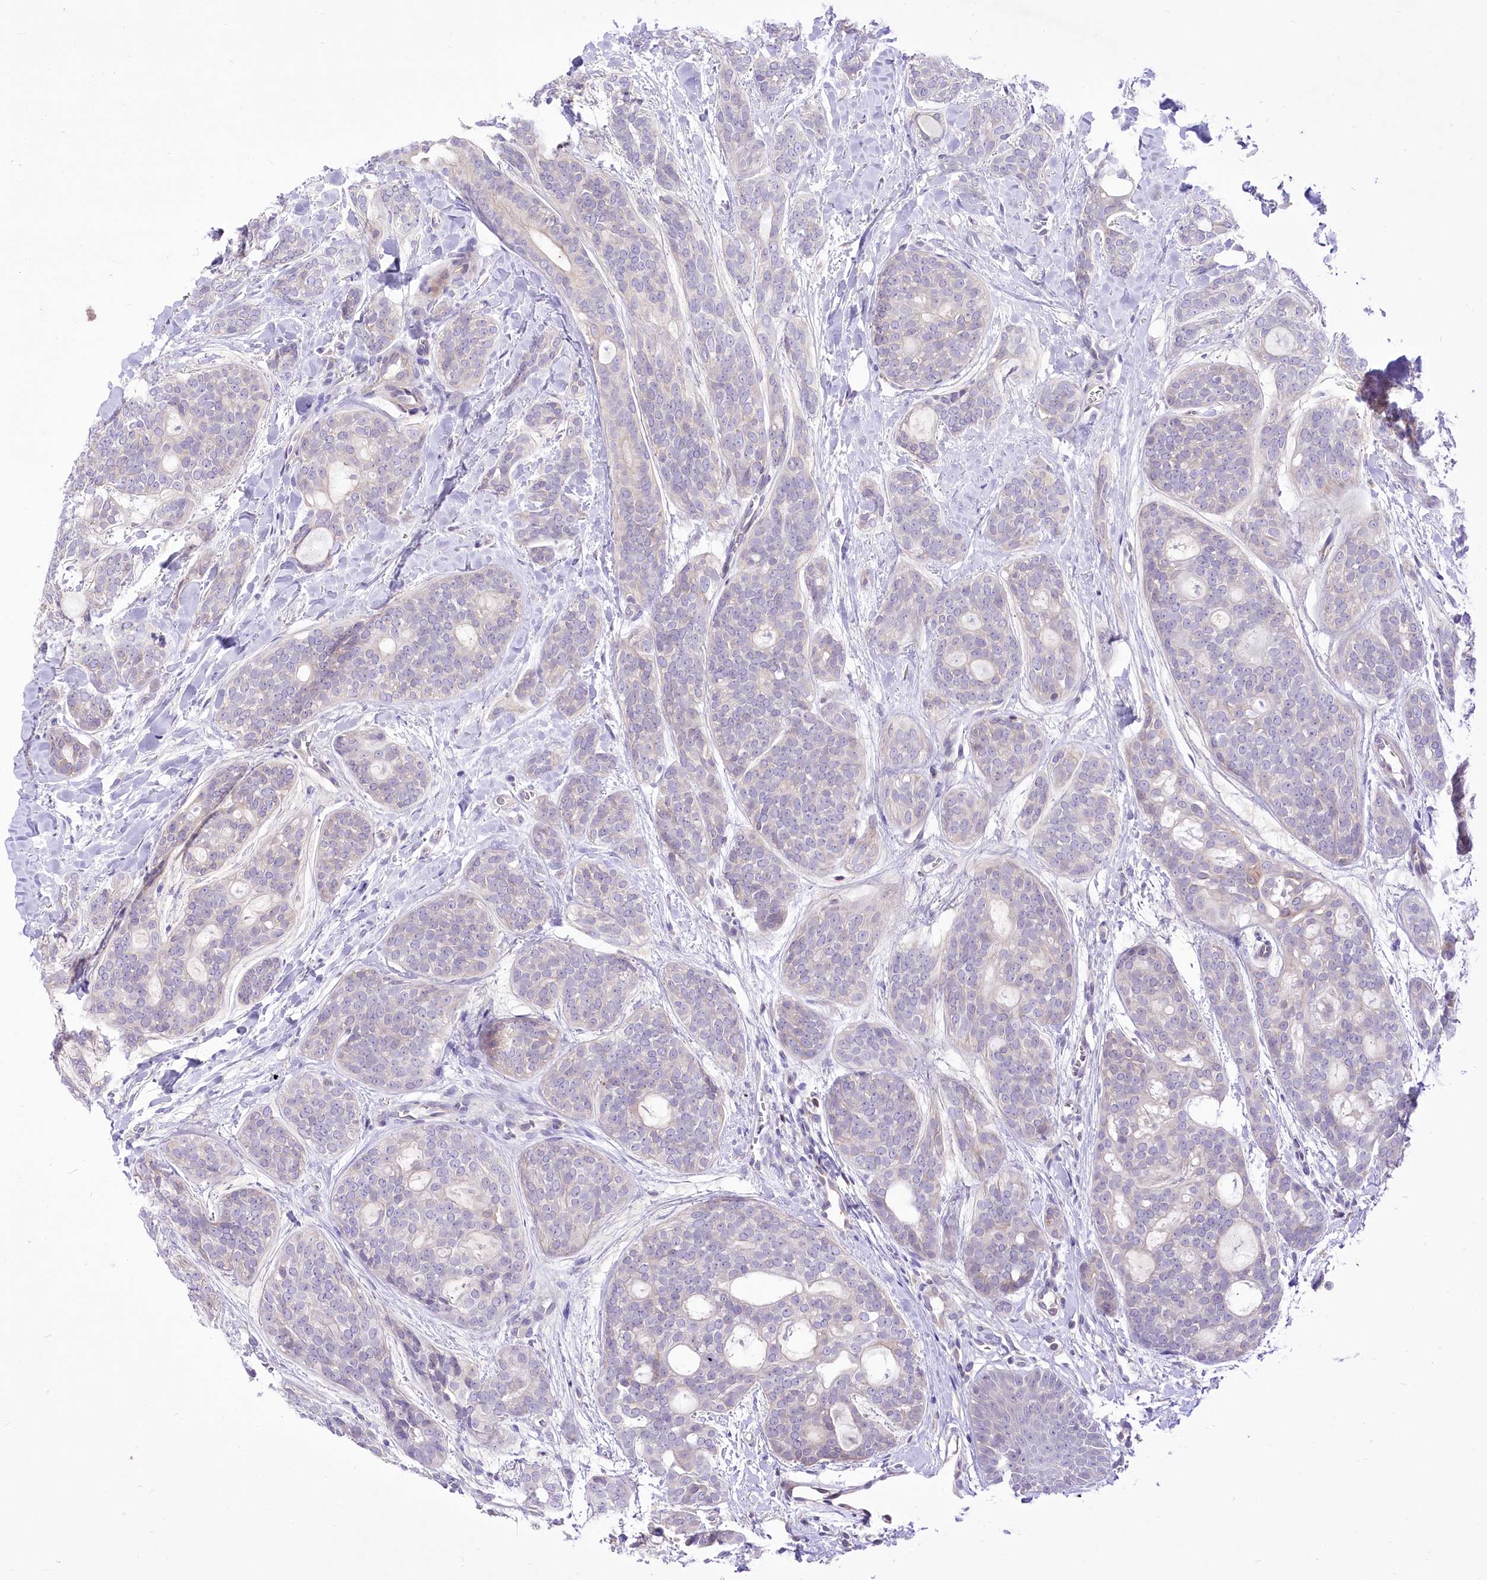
{"staining": {"intensity": "negative", "quantity": "none", "location": "none"}, "tissue": "head and neck cancer", "cell_type": "Tumor cells", "image_type": "cancer", "snomed": [{"axis": "morphology", "description": "Adenocarcinoma, NOS"}, {"axis": "topography", "description": "Head-Neck"}], "caption": "Micrograph shows no protein expression in tumor cells of head and neck adenocarcinoma tissue.", "gene": "HELT", "patient": {"sex": "male", "age": 66}}